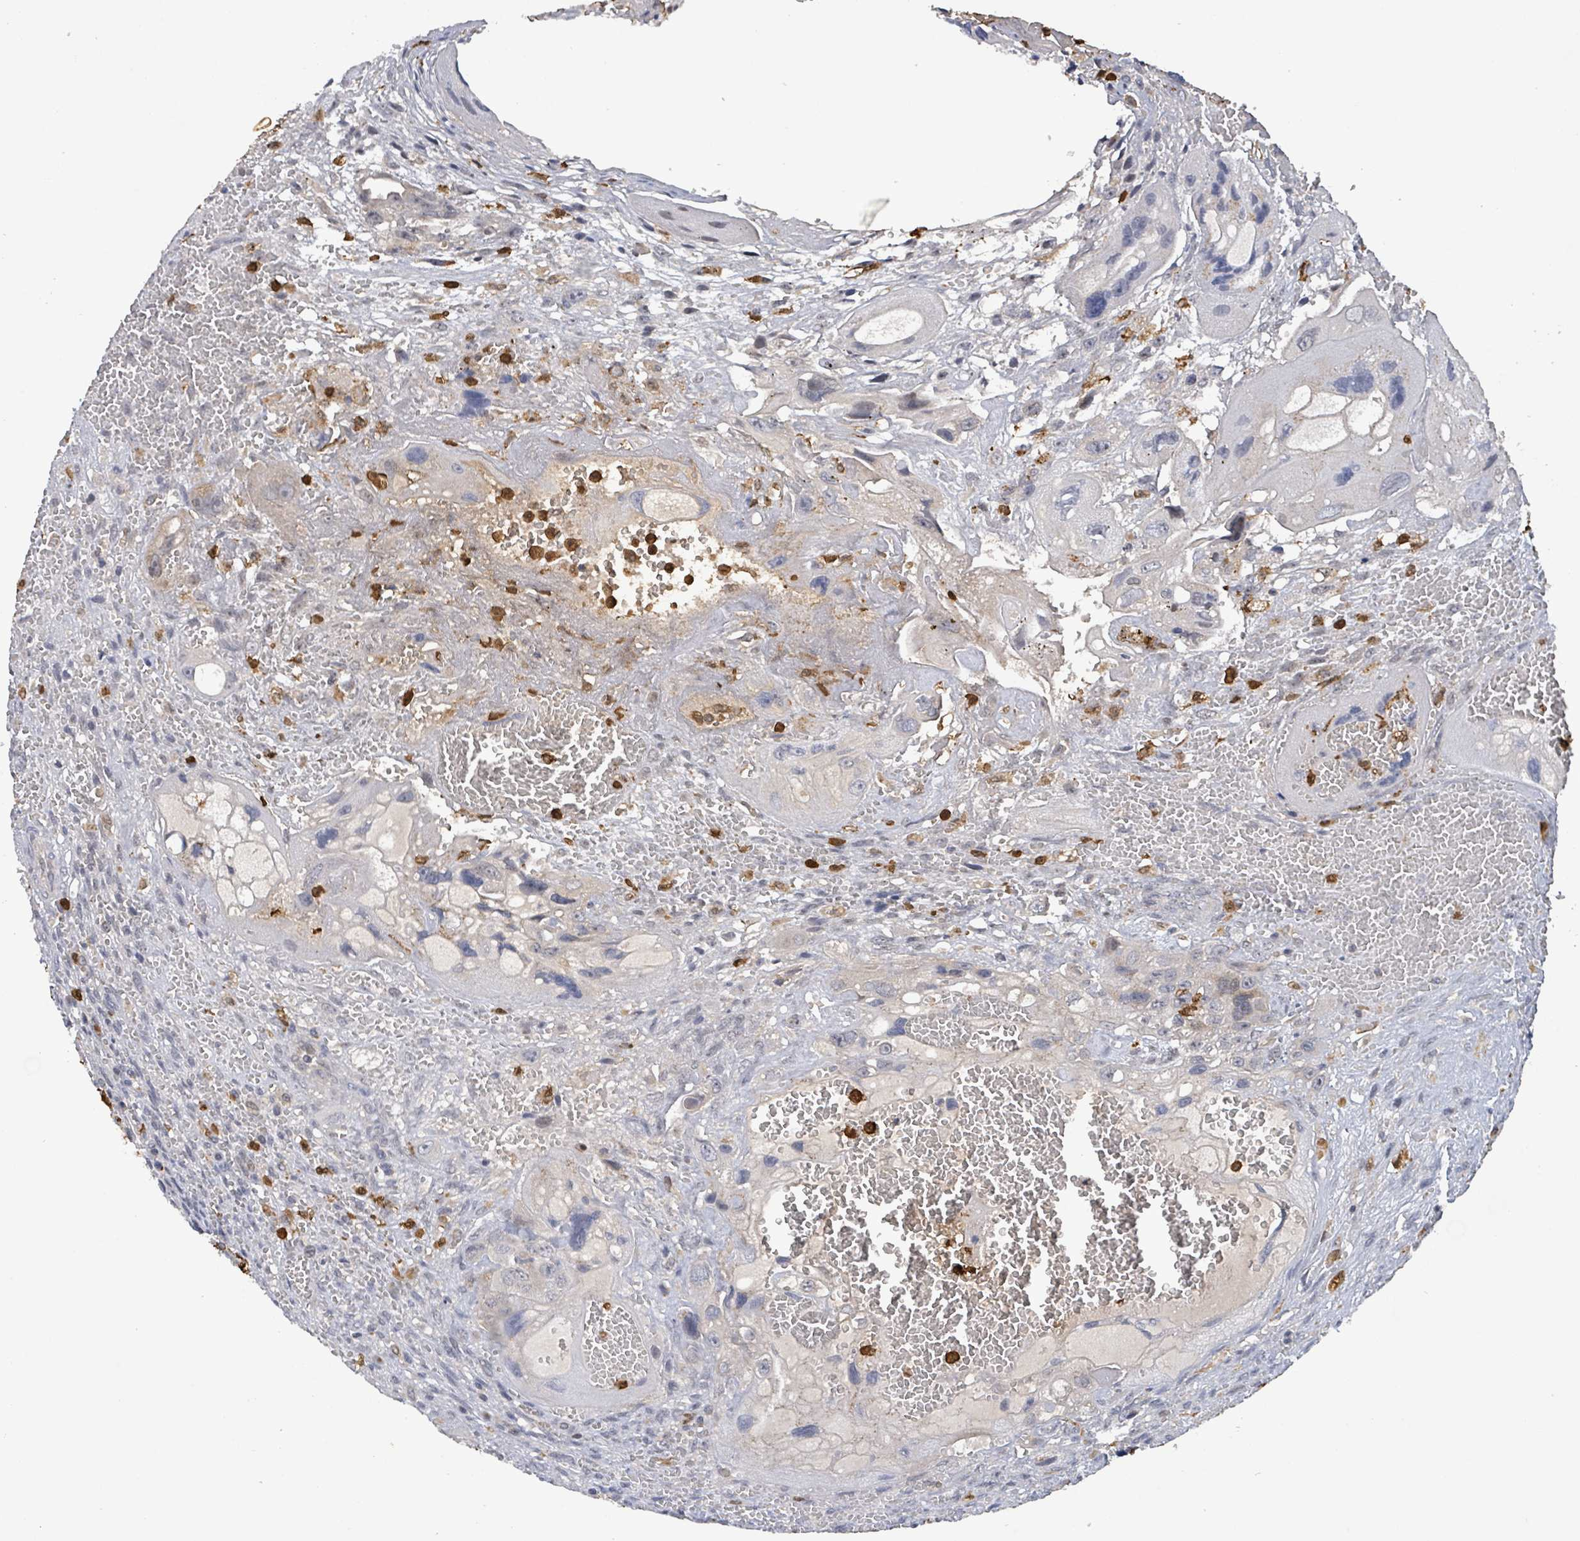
{"staining": {"intensity": "negative", "quantity": "none", "location": "none"}, "tissue": "testis cancer", "cell_type": "Tumor cells", "image_type": "cancer", "snomed": [{"axis": "morphology", "description": "Carcinoma, Embryonal, NOS"}, {"axis": "topography", "description": "Testis"}], "caption": "This histopathology image is of embryonal carcinoma (testis) stained with immunohistochemistry to label a protein in brown with the nuclei are counter-stained blue. There is no staining in tumor cells. (DAB immunohistochemistry (IHC), high magnification).", "gene": "FAM210A", "patient": {"sex": "male", "age": 28}}